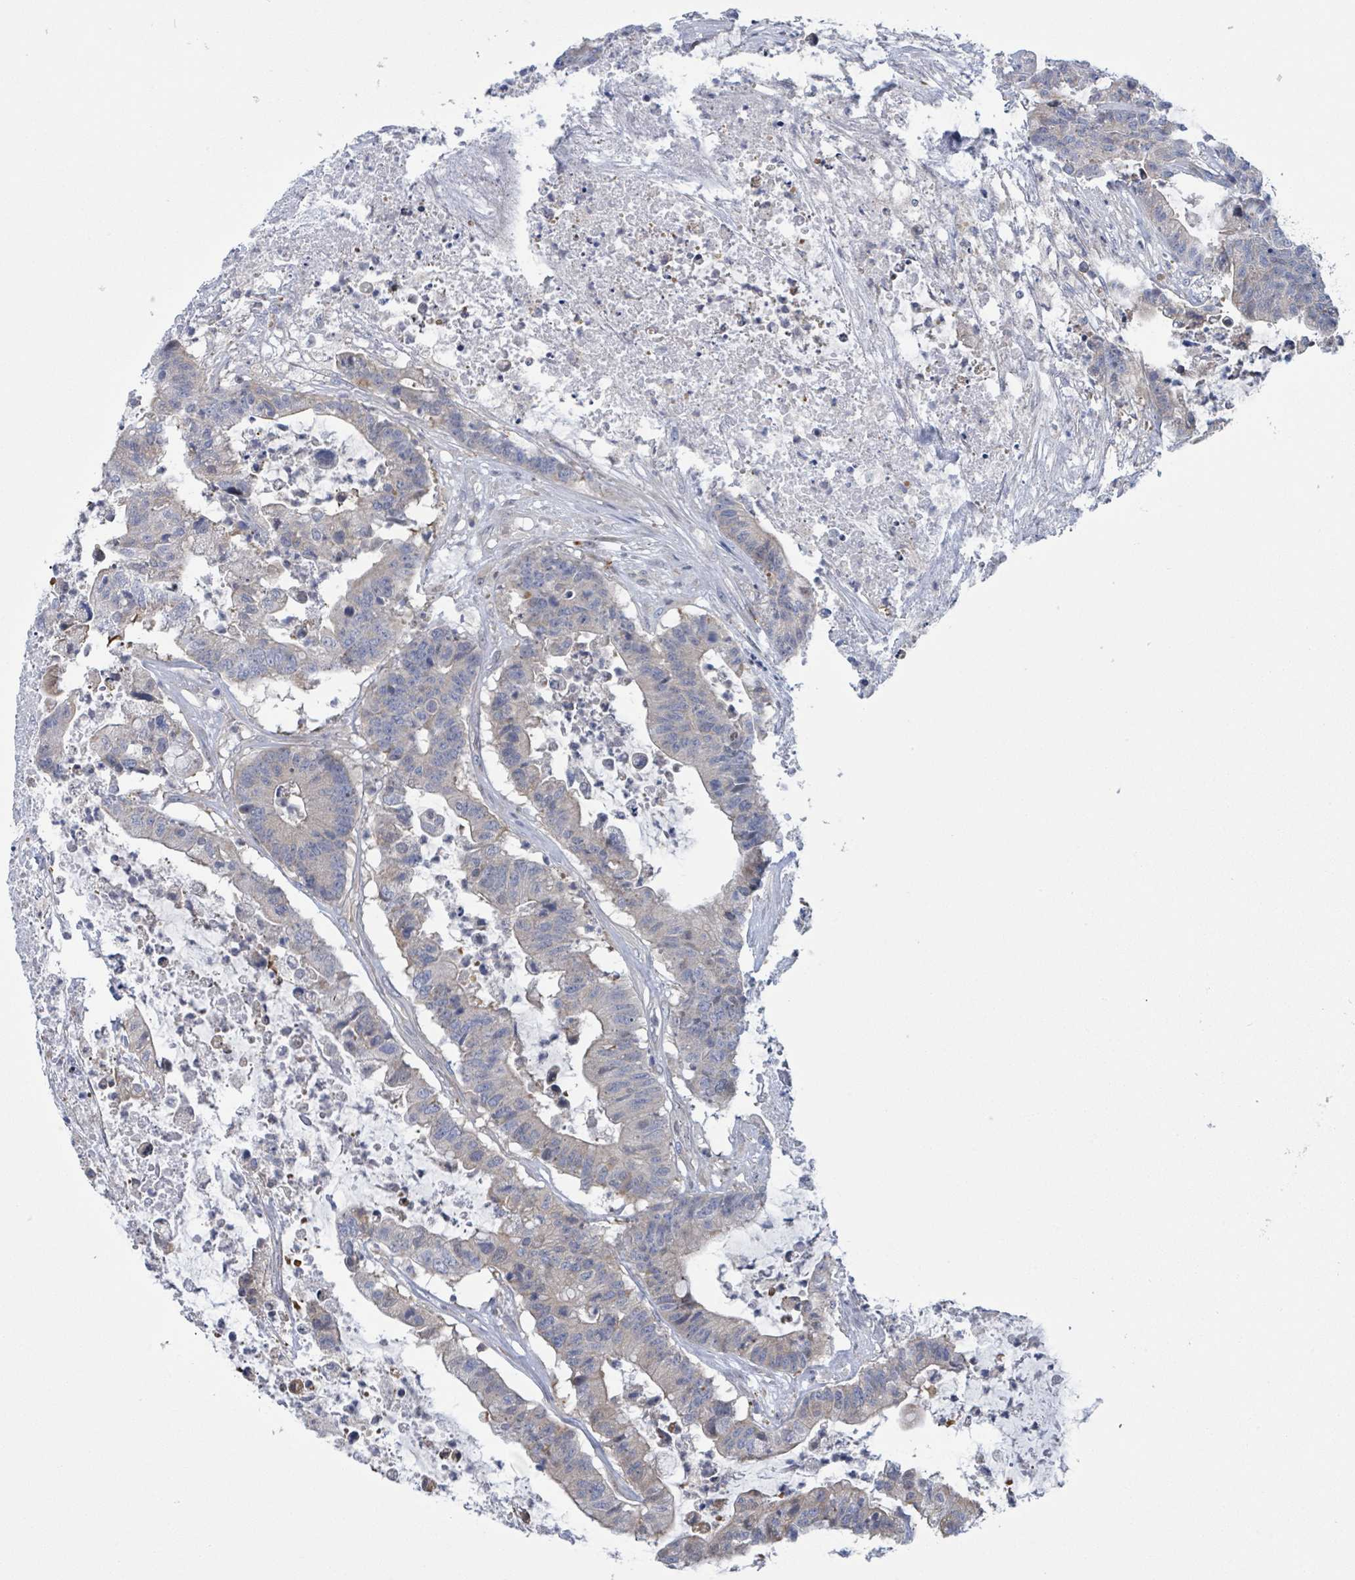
{"staining": {"intensity": "negative", "quantity": "none", "location": "none"}, "tissue": "colorectal cancer", "cell_type": "Tumor cells", "image_type": "cancer", "snomed": [{"axis": "morphology", "description": "Adenocarcinoma, NOS"}, {"axis": "topography", "description": "Colon"}], "caption": "A high-resolution photomicrograph shows IHC staining of adenocarcinoma (colorectal), which displays no significant staining in tumor cells.", "gene": "DGKZ", "patient": {"sex": "female", "age": 84}}